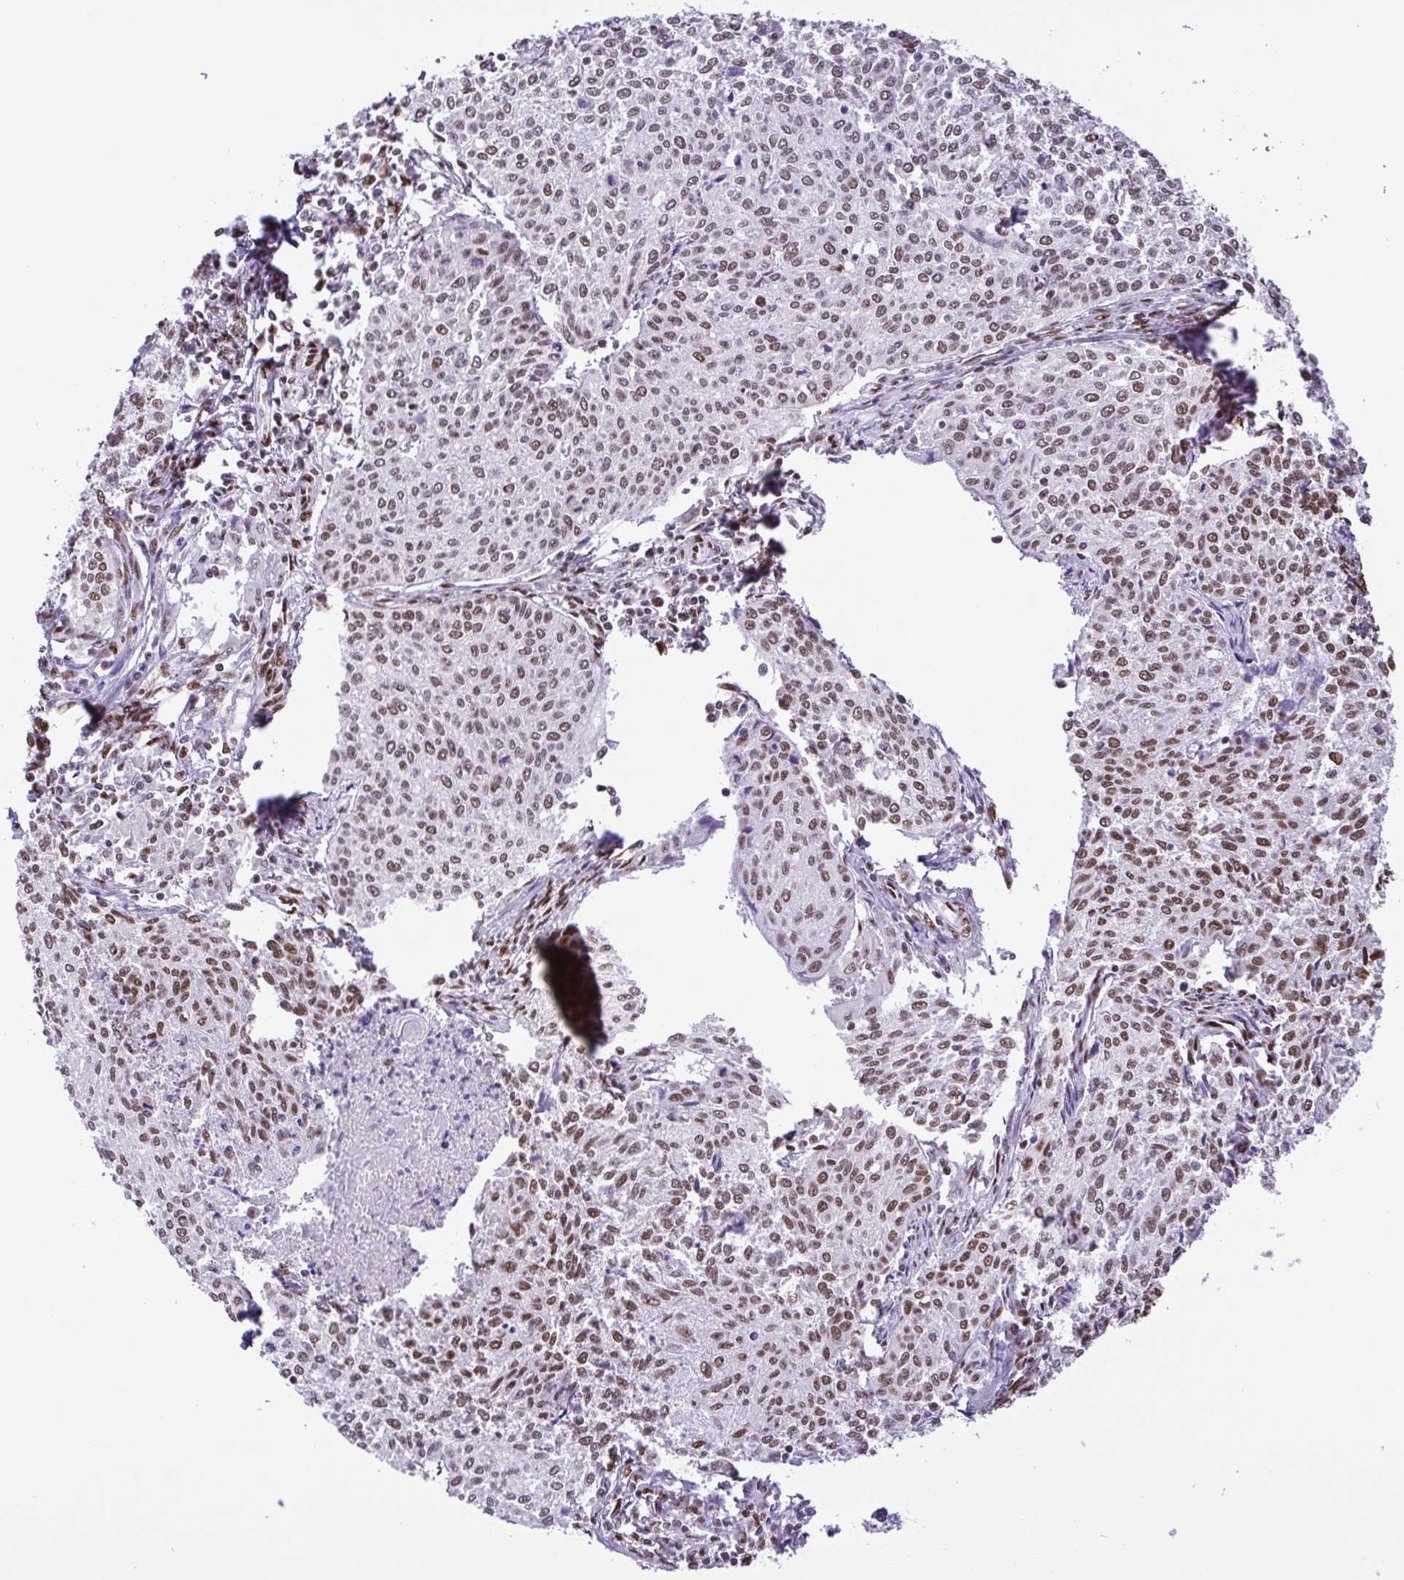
{"staining": {"intensity": "moderate", "quantity": ">75%", "location": "nuclear"}, "tissue": "cervical cancer", "cell_type": "Tumor cells", "image_type": "cancer", "snomed": [{"axis": "morphology", "description": "Squamous cell carcinoma, NOS"}, {"axis": "topography", "description": "Cervix"}], "caption": "Immunohistochemistry of human cervical squamous cell carcinoma displays medium levels of moderate nuclear staining in approximately >75% of tumor cells.", "gene": "TRIM28", "patient": {"sex": "female", "age": 38}}